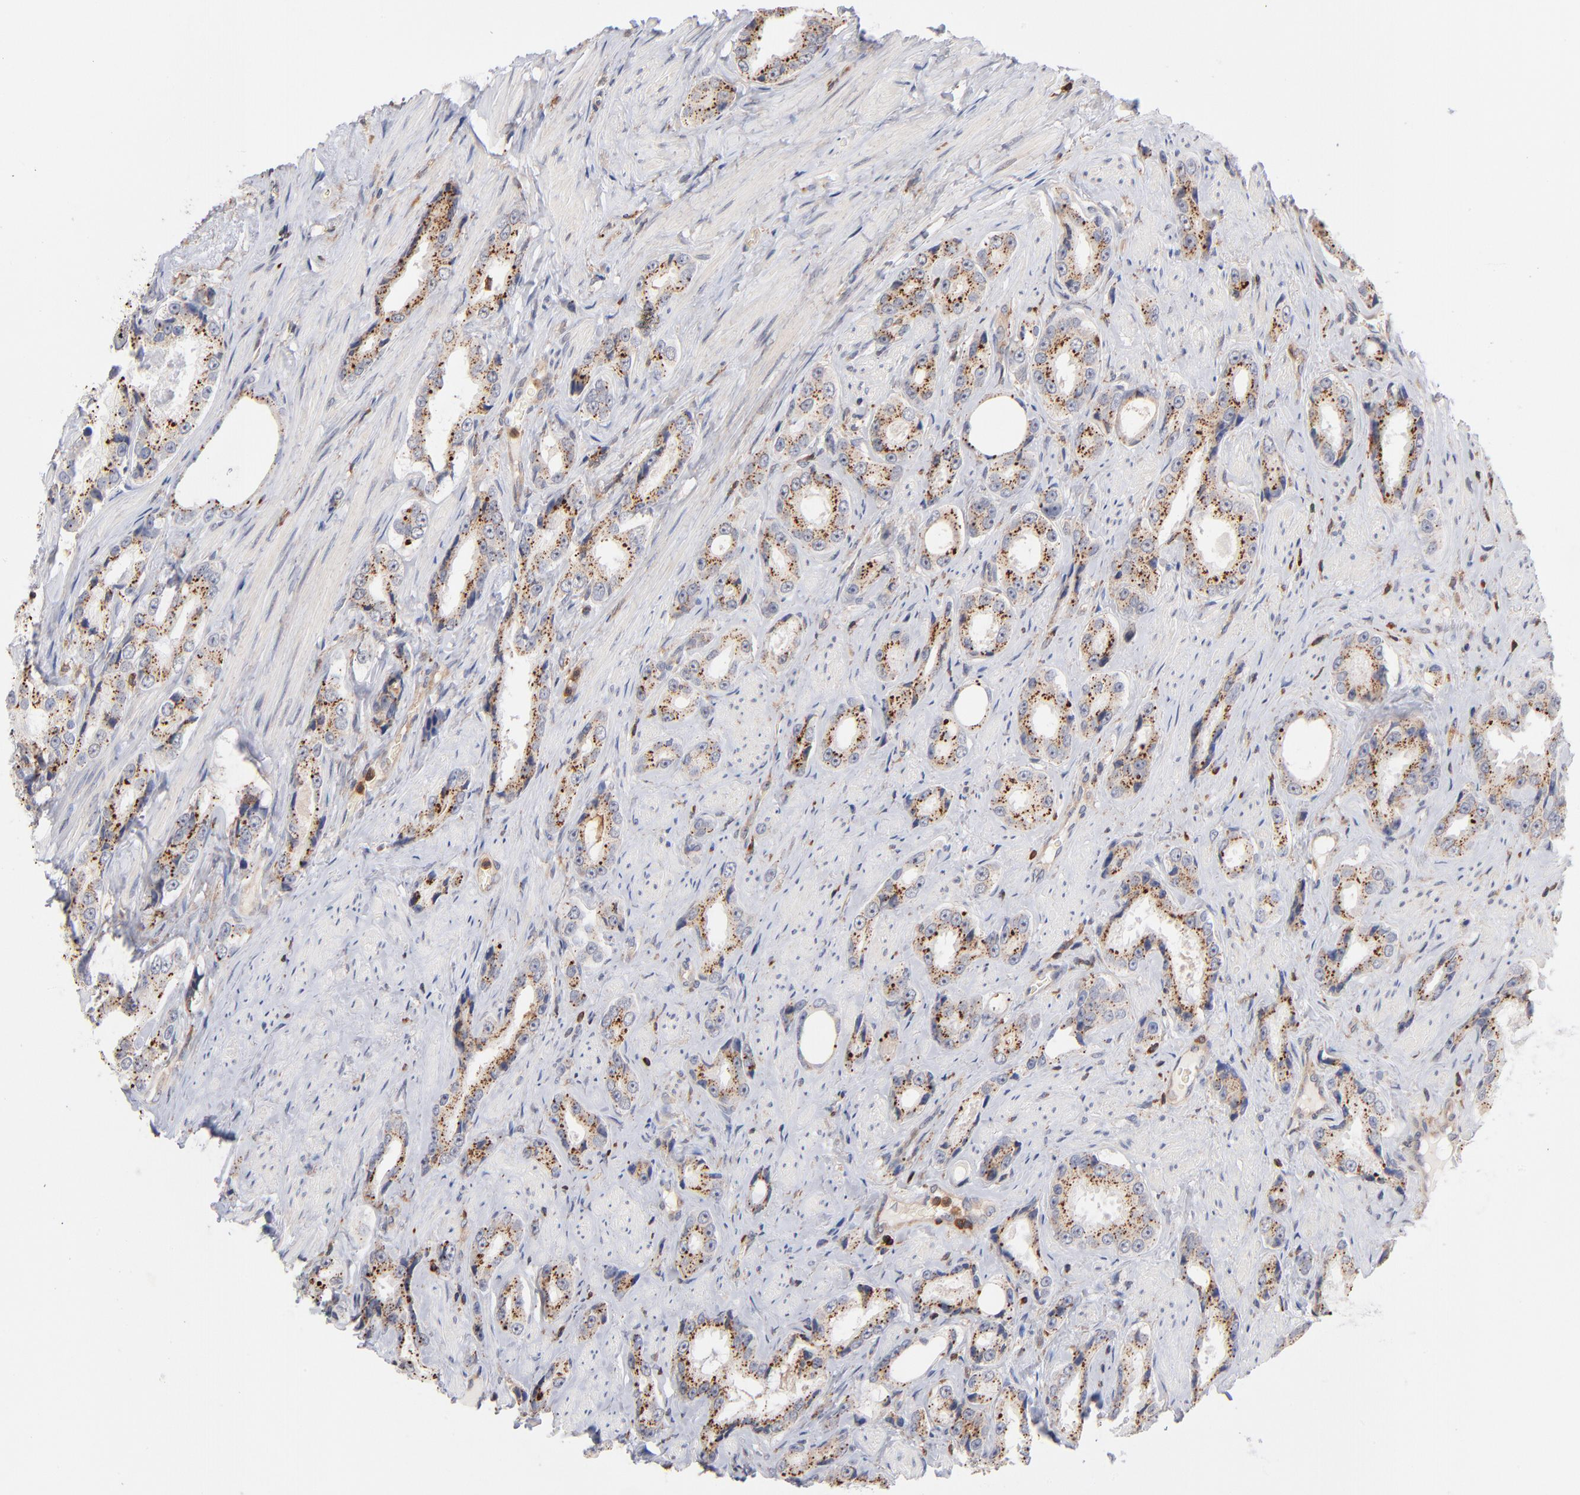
{"staining": {"intensity": "moderate", "quantity": ">75%", "location": "cytoplasmic/membranous"}, "tissue": "prostate cancer", "cell_type": "Tumor cells", "image_type": "cancer", "snomed": [{"axis": "morphology", "description": "Adenocarcinoma, Medium grade"}, {"axis": "topography", "description": "Prostate"}], "caption": "Medium-grade adenocarcinoma (prostate) stained with a brown dye reveals moderate cytoplasmic/membranous positive positivity in approximately >75% of tumor cells.", "gene": "WIPF1", "patient": {"sex": "male", "age": 60}}